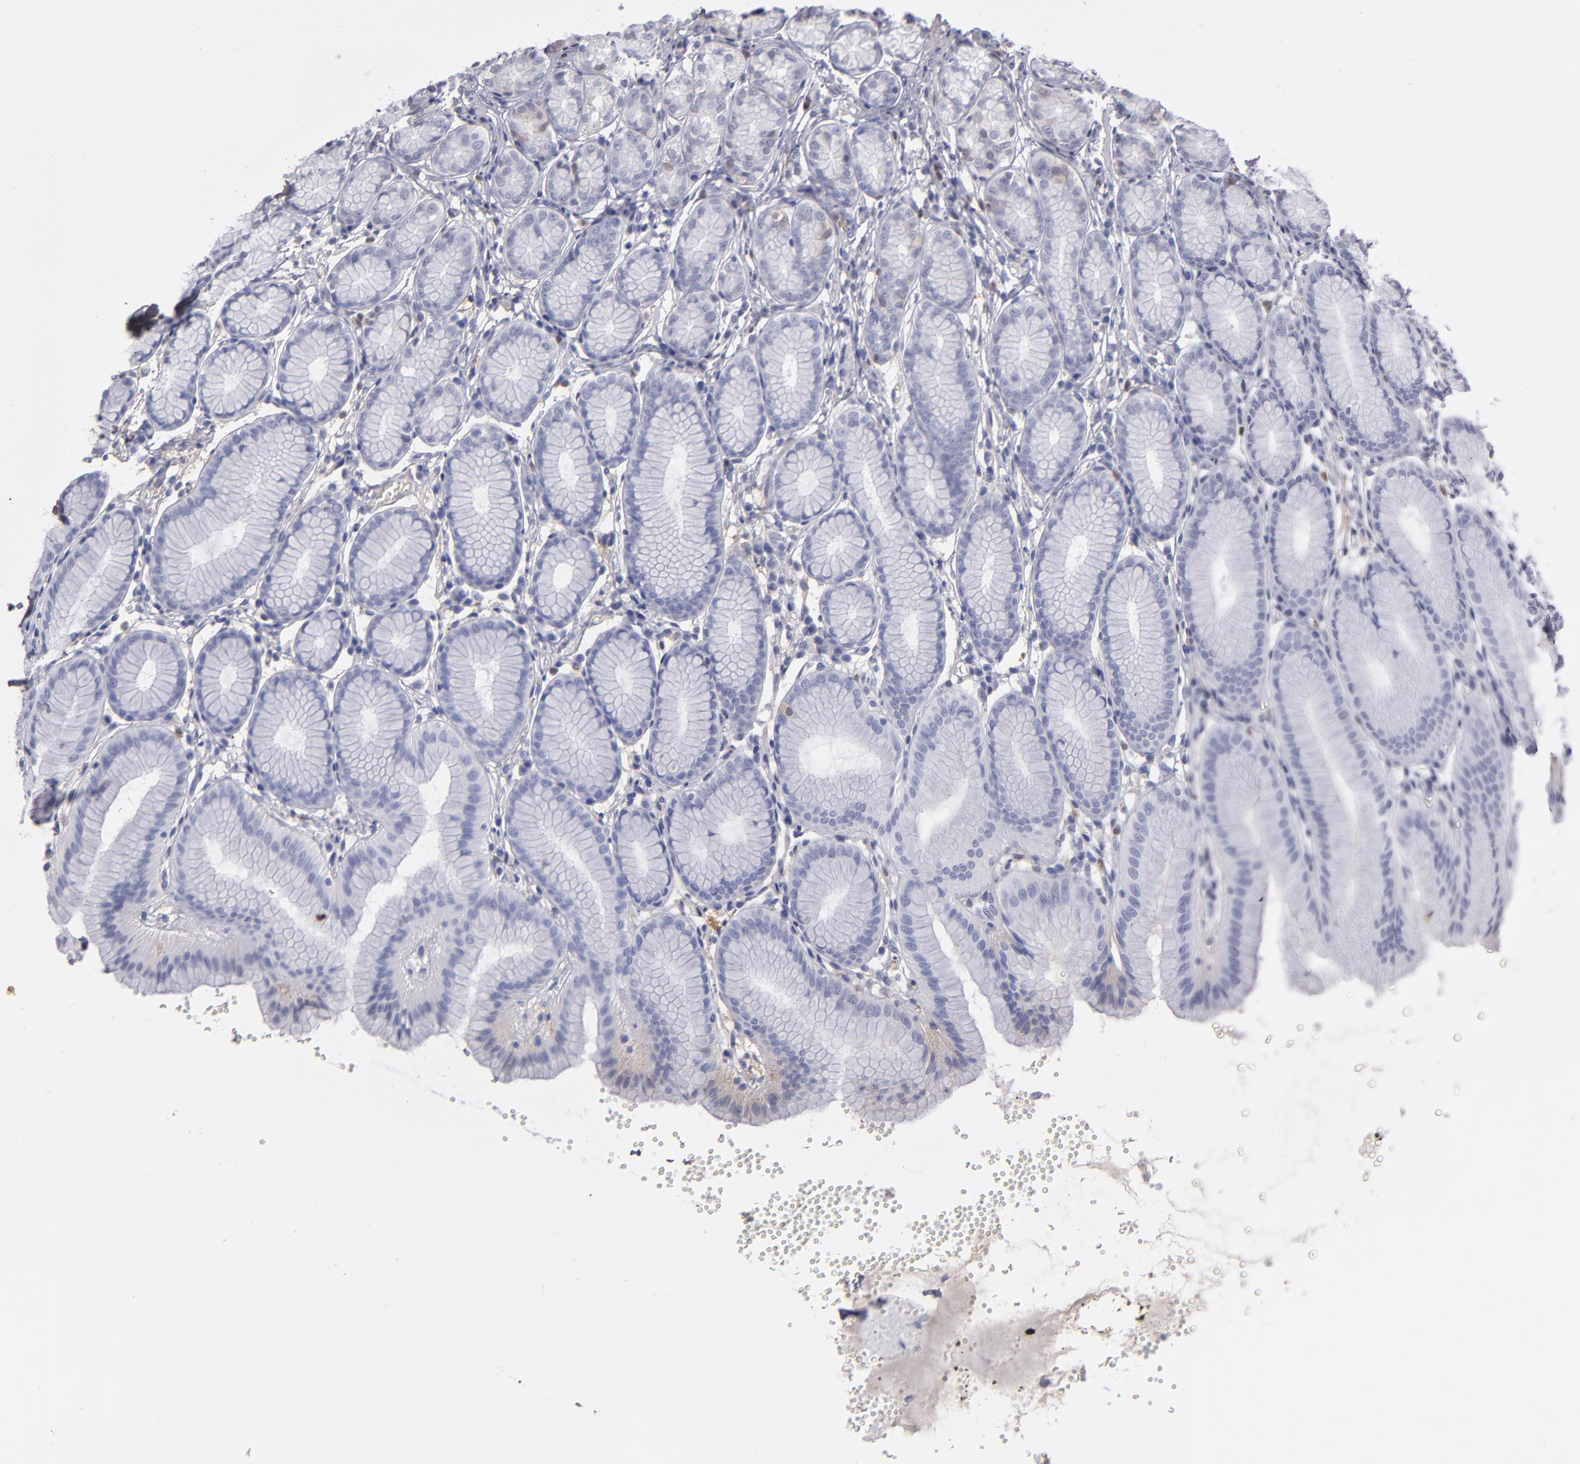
{"staining": {"intensity": "weak", "quantity": "<25%", "location": "cytoplasmic/membranous,nuclear"}, "tissue": "stomach", "cell_type": "Glandular cells", "image_type": "normal", "snomed": [{"axis": "morphology", "description": "Normal tissue, NOS"}, {"axis": "topography", "description": "Stomach"}], "caption": "Immunohistochemistry (IHC) histopathology image of normal stomach: stomach stained with DAB reveals no significant protein positivity in glandular cells. (DAB (3,3'-diaminobenzidine) immunohistochemistry, high magnification).", "gene": "SERPINA1", "patient": {"sex": "male", "age": 42}}